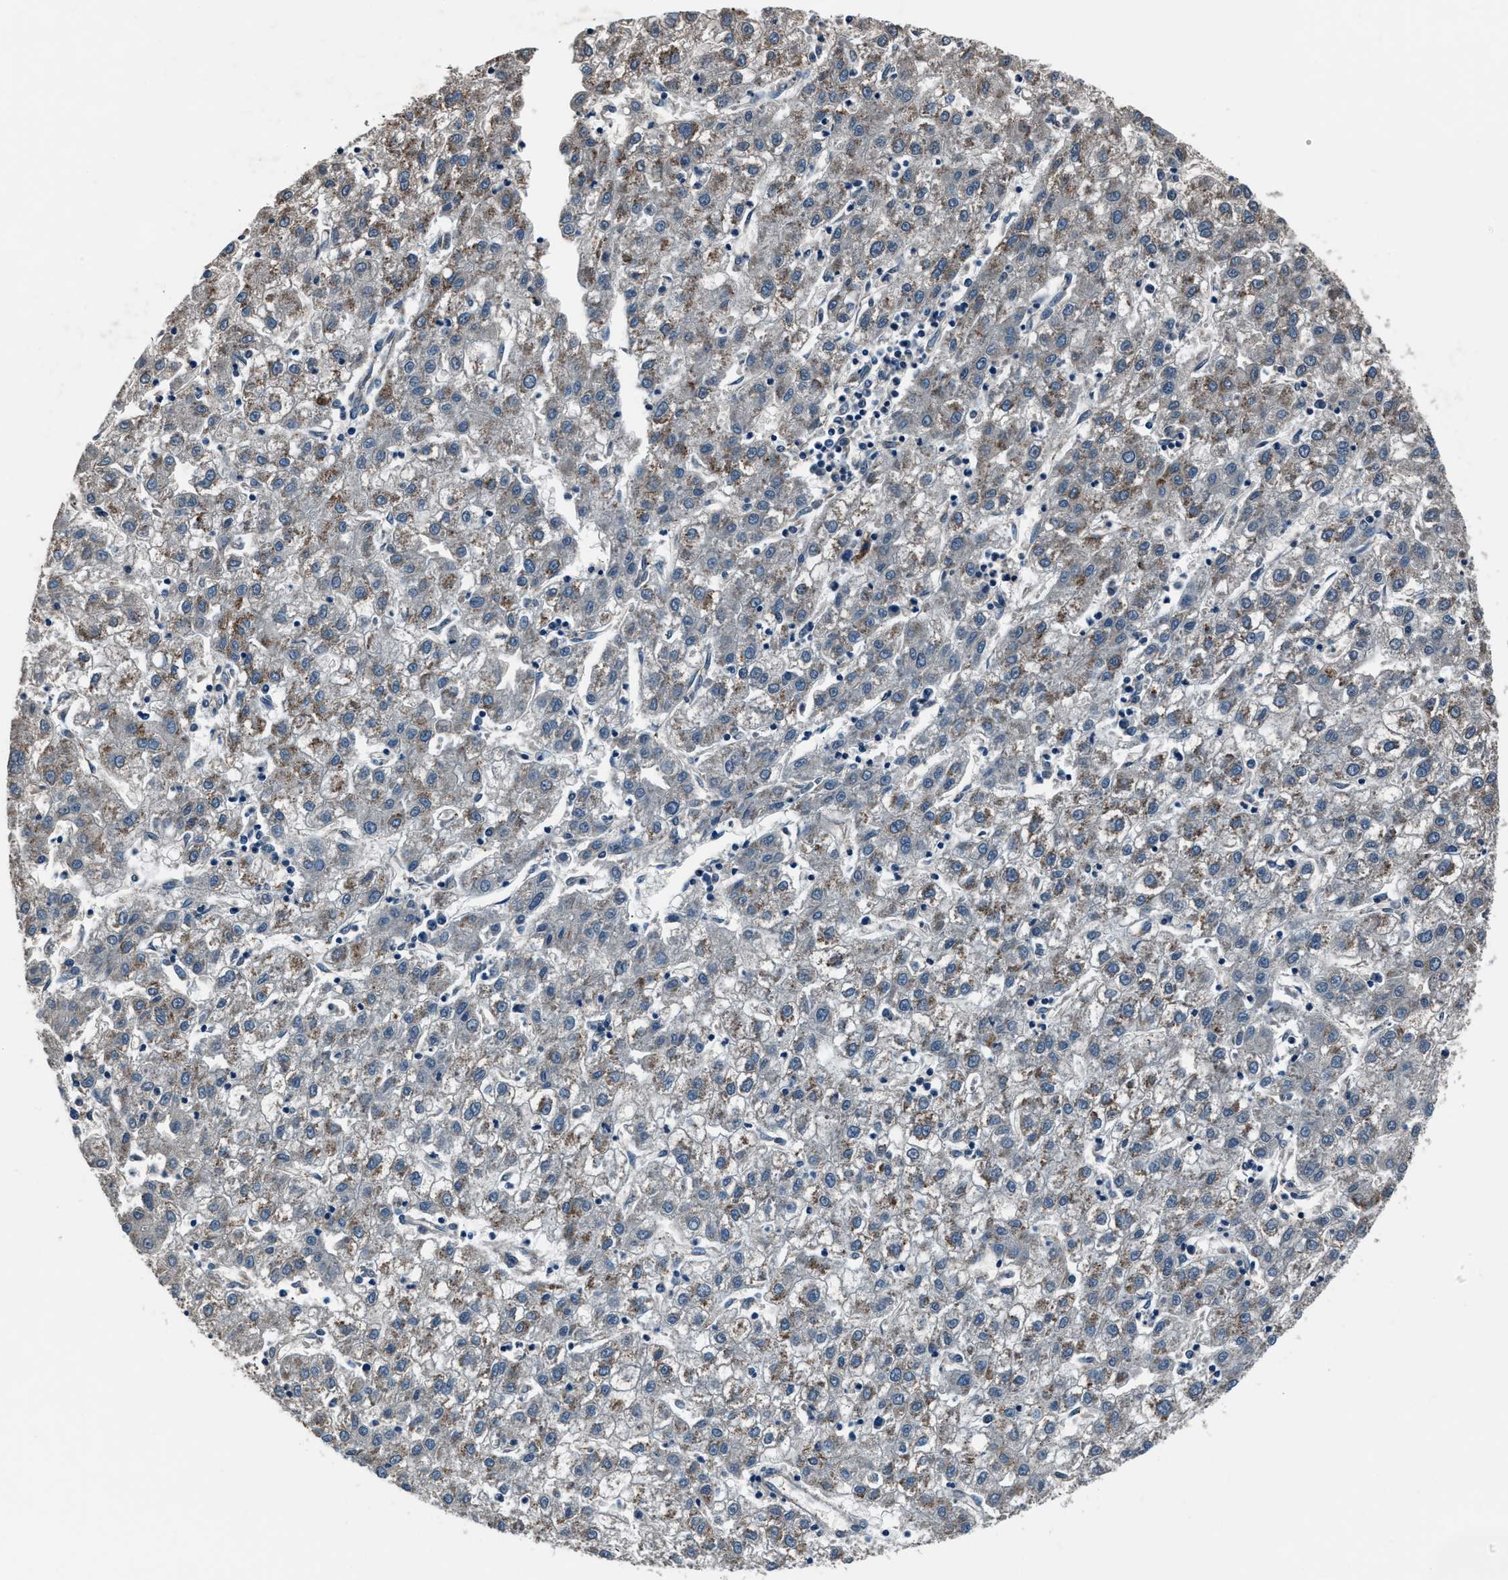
{"staining": {"intensity": "weak", "quantity": "25%-75%", "location": "cytoplasmic/membranous"}, "tissue": "liver cancer", "cell_type": "Tumor cells", "image_type": "cancer", "snomed": [{"axis": "morphology", "description": "Carcinoma, Hepatocellular, NOS"}, {"axis": "topography", "description": "Liver"}], "caption": "Immunohistochemical staining of hepatocellular carcinoma (liver) exhibits low levels of weak cytoplasmic/membranous protein positivity in about 25%-75% of tumor cells.", "gene": "PRTFDC1", "patient": {"sex": "male", "age": 72}}